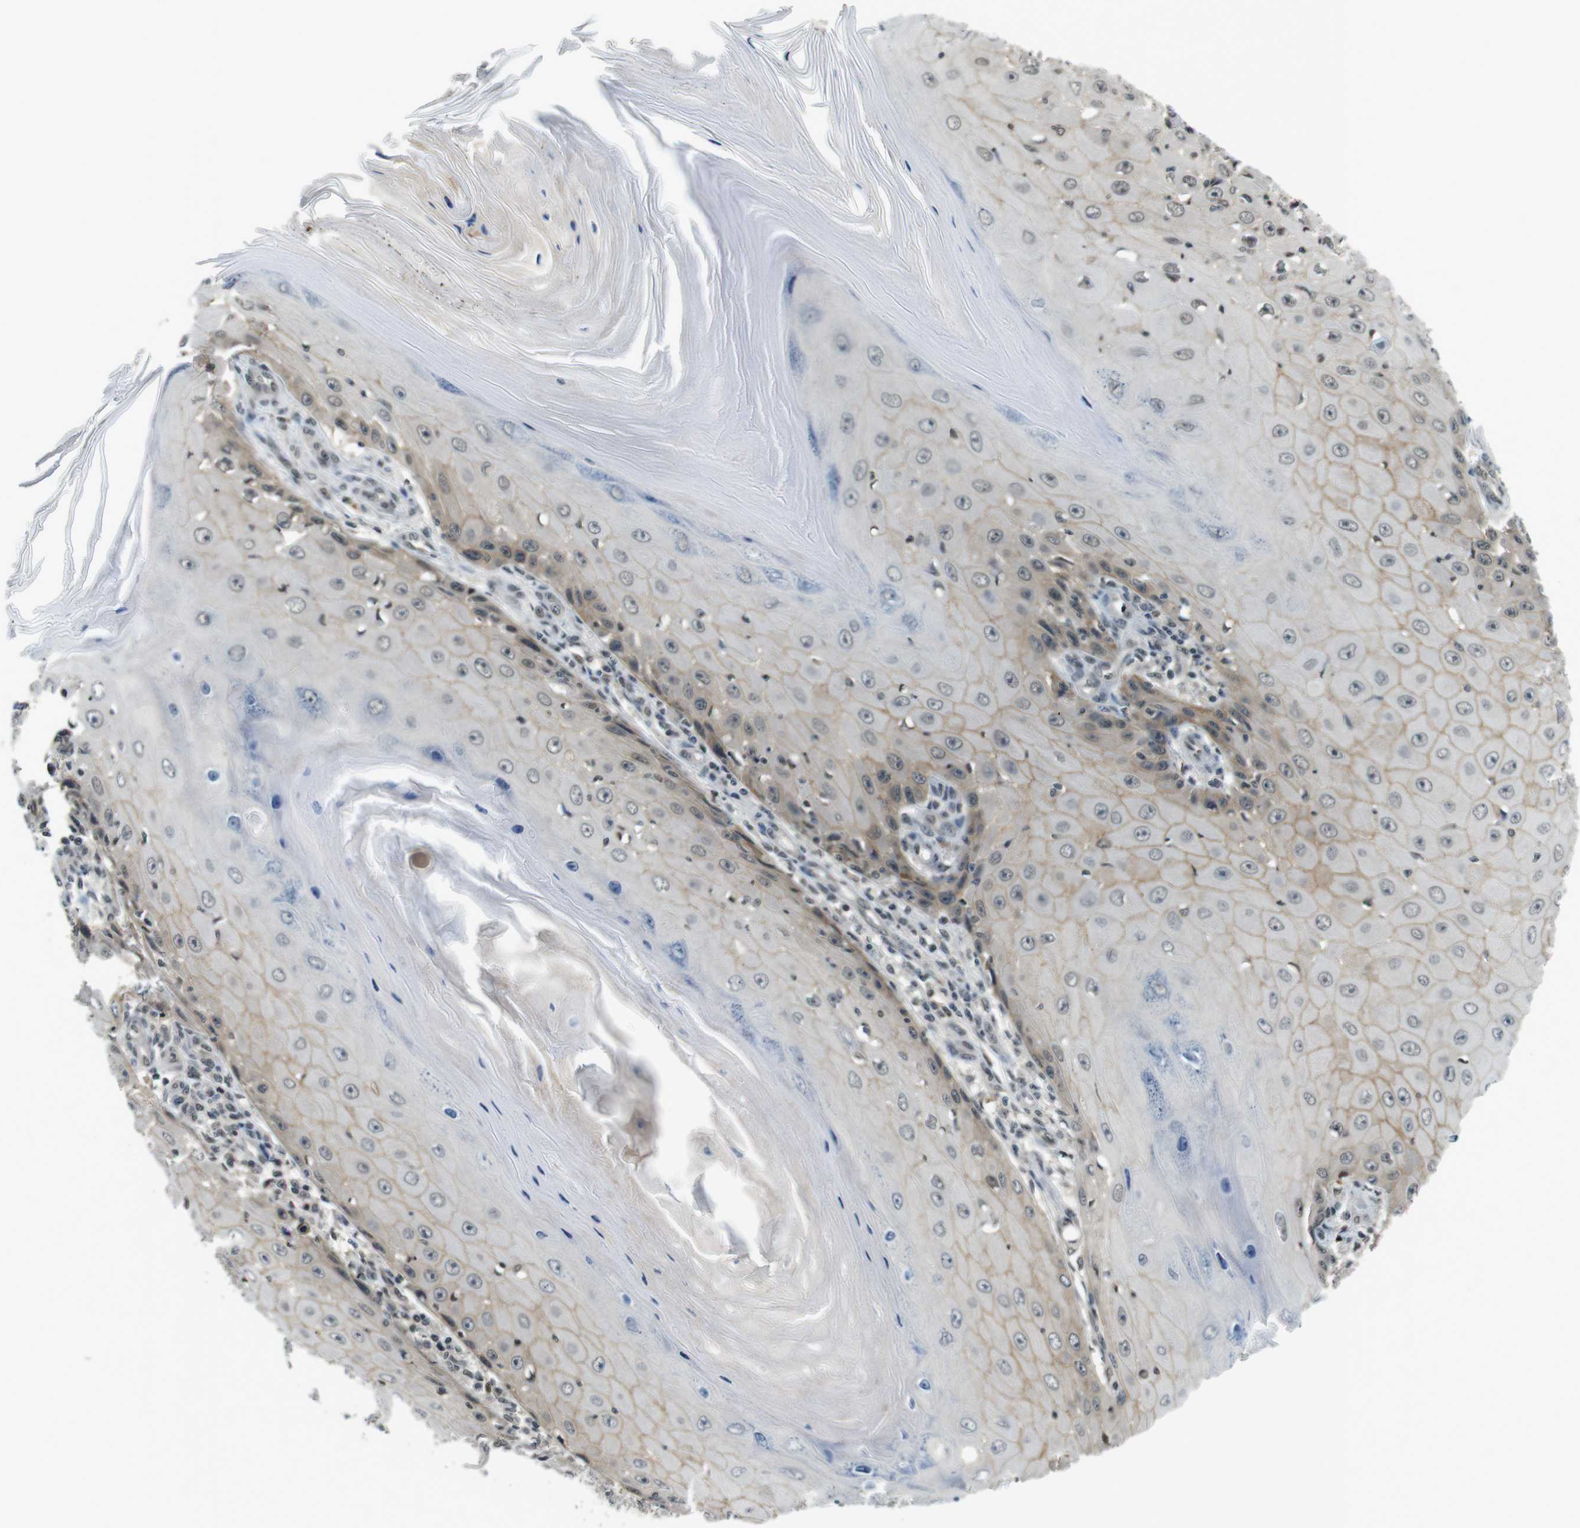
{"staining": {"intensity": "weak", "quantity": "25%-75%", "location": "cytoplasmic/membranous,nuclear"}, "tissue": "skin cancer", "cell_type": "Tumor cells", "image_type": "cancer", "snomed": [{"axis": "morphology", "description": "Squamous cell carcinoma, NOS"}, {"axis": "topography", "description": "Skin"}], "caption": "Protein positivity by immunohistochemistry (IHC) reveals weak cytoplasmic/membranous and nuclear staining in approximately 25%-75% of tumor cells in skin cancer. (Brightfield microscopy of DAB IHC at high magnification).", "gene": "NEK4", "patient": {"sex": "female", "age": 73}}